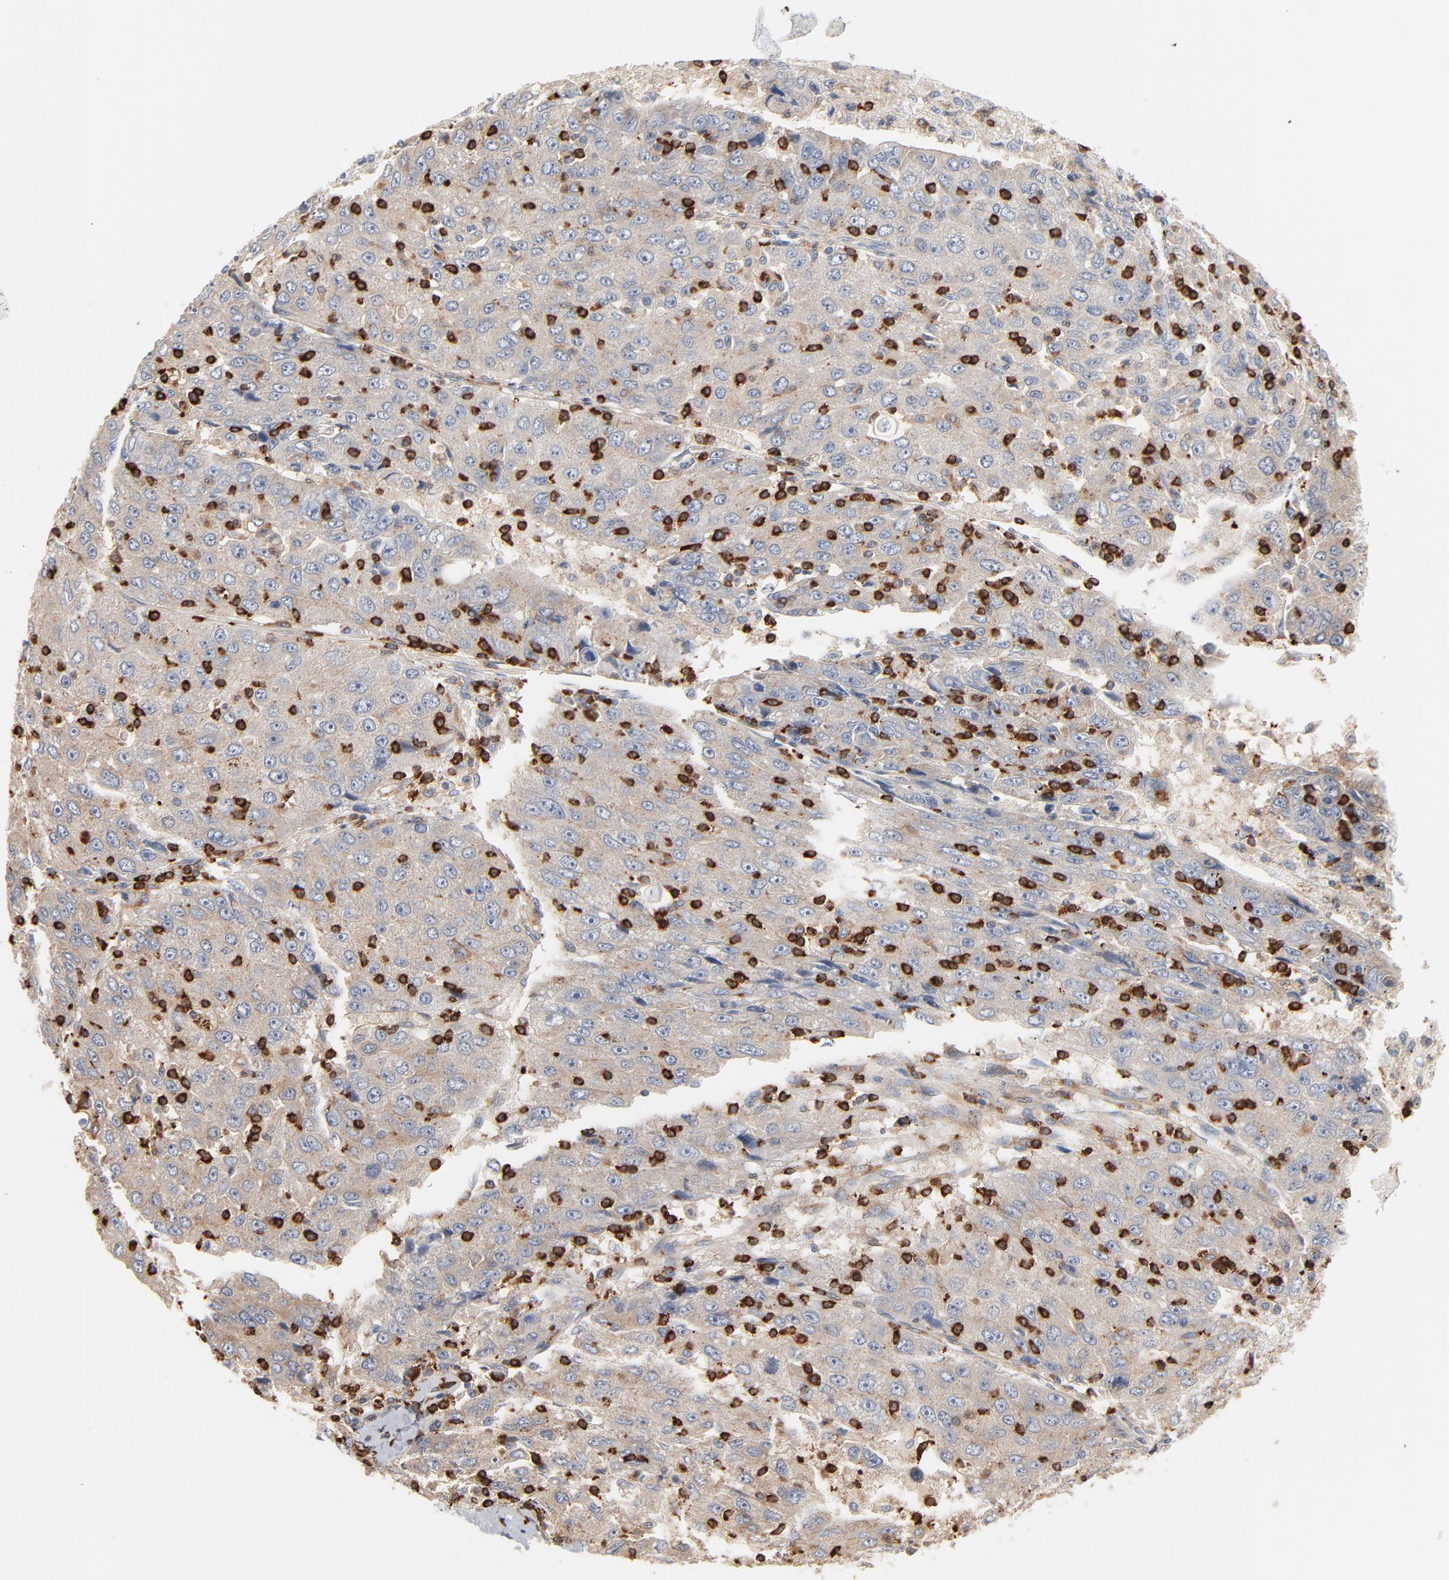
{"staining": {"intensity": "weak", "quantity": ">75%", "location": "cytoplasmic/membranous"}, "tissue": "liver cancer", "cell_type": "Tumor cells", "image_type": "cancer", "snomed": [{"axis": "morphology", "description": "Carcinoma, Hepatocellular, NOS"}, {"axis": "topography", "description": "Liver"}], "caption": "Liver hepatocellular carcinoma stained for a protein (brown) shows weak cytoplasmic/membranous positive positivity in approximately >75% of tumor cells.", "gene": "SH3KBP1", "patient": {"sex": "male", "age": 49}}